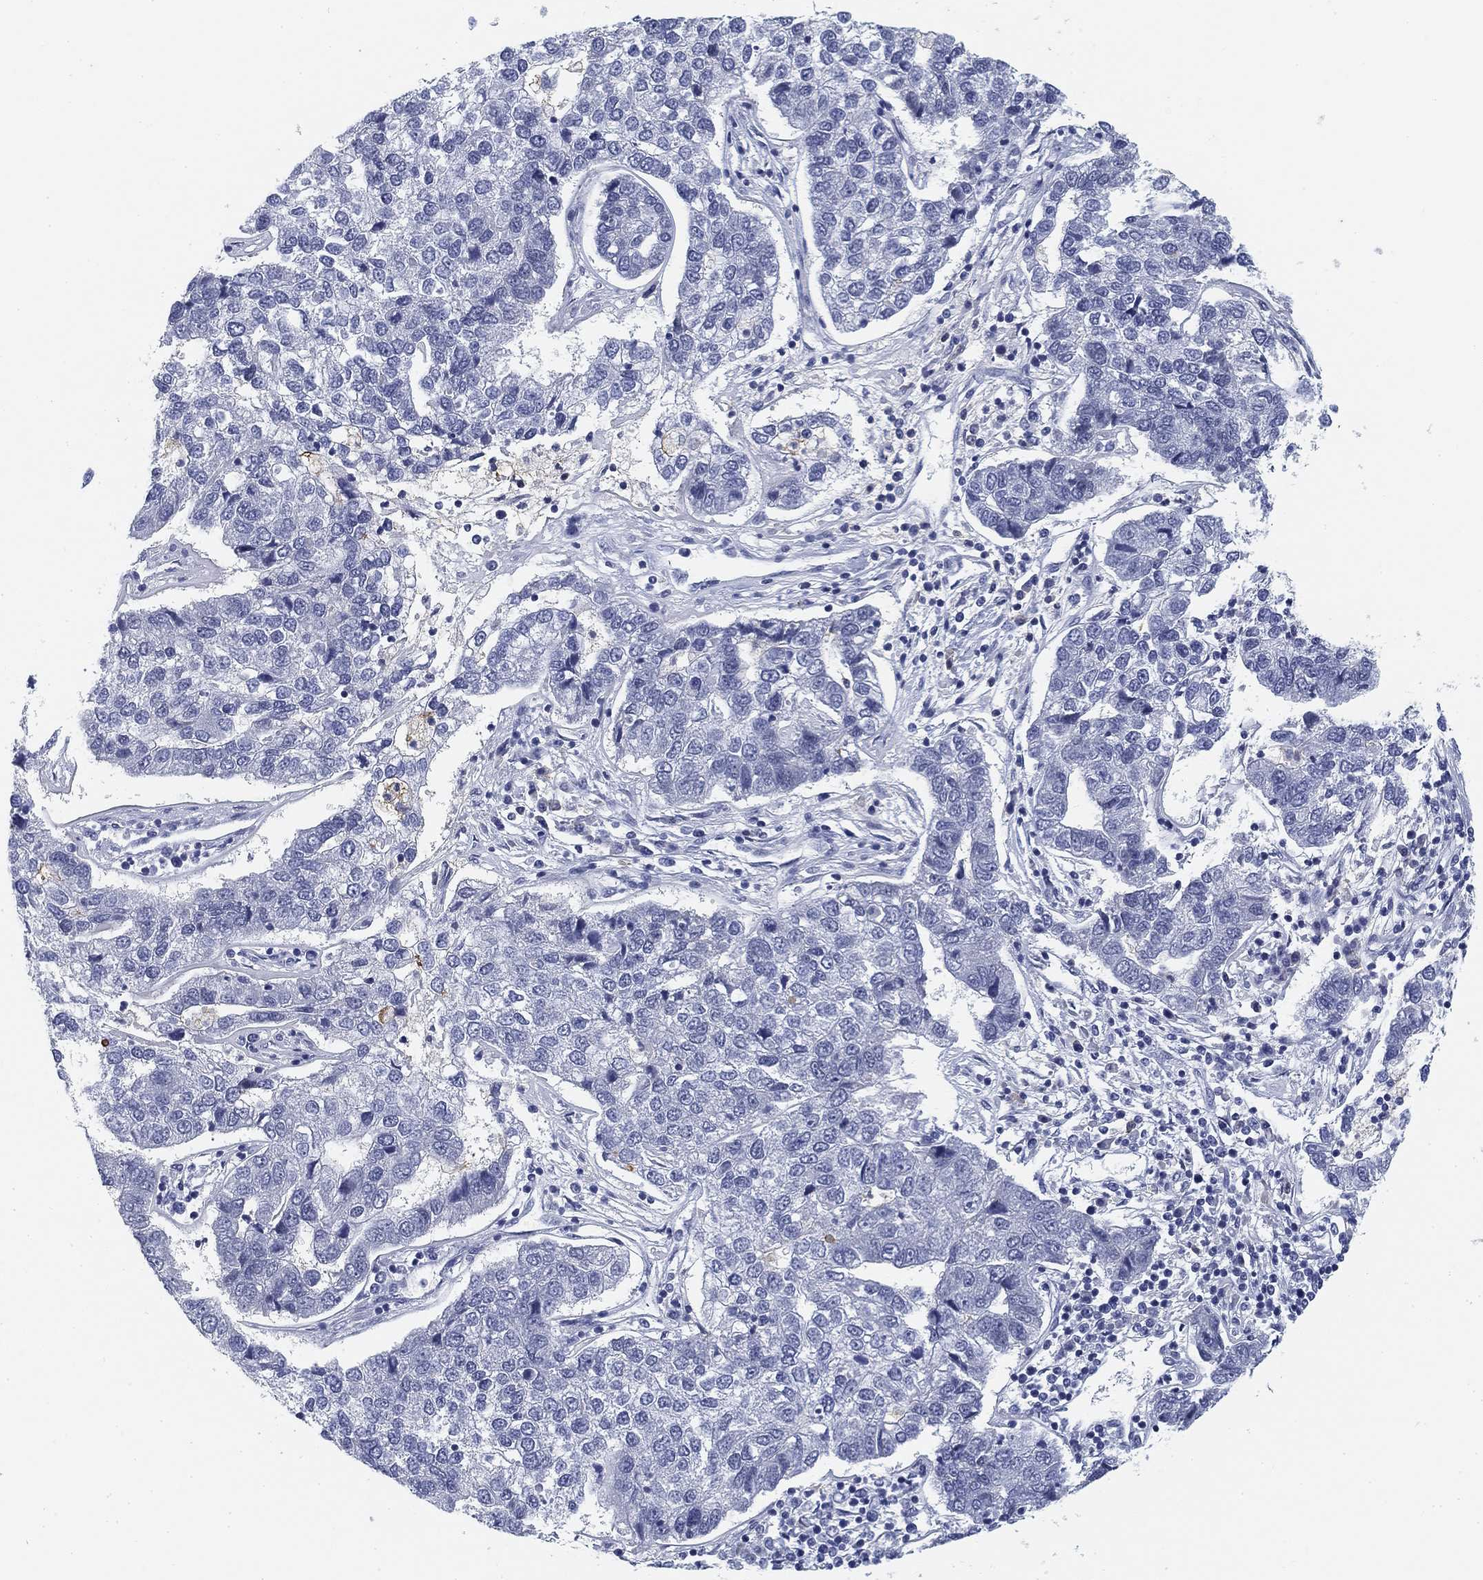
{"staining": {"intensity": "negative", "quantity": "none", "location": "none"}, "tissue": "pancreatic cancer", "cell_type": "Tumor cells", "image_type": "cancer", "snomed": [{"axis": "morphology", "description": "Adenocarcinoma, NOS"}, {"axis": "topography", "description": "Pancreas"}], "caption": "Immunohistochemistry histopathology image of human pancreatic cancer stained for a protein (brown), which exhibits no positivity in tumor cells.", "gene": "SLC2A5", "patient": {"sex": "female", "age": 61}}